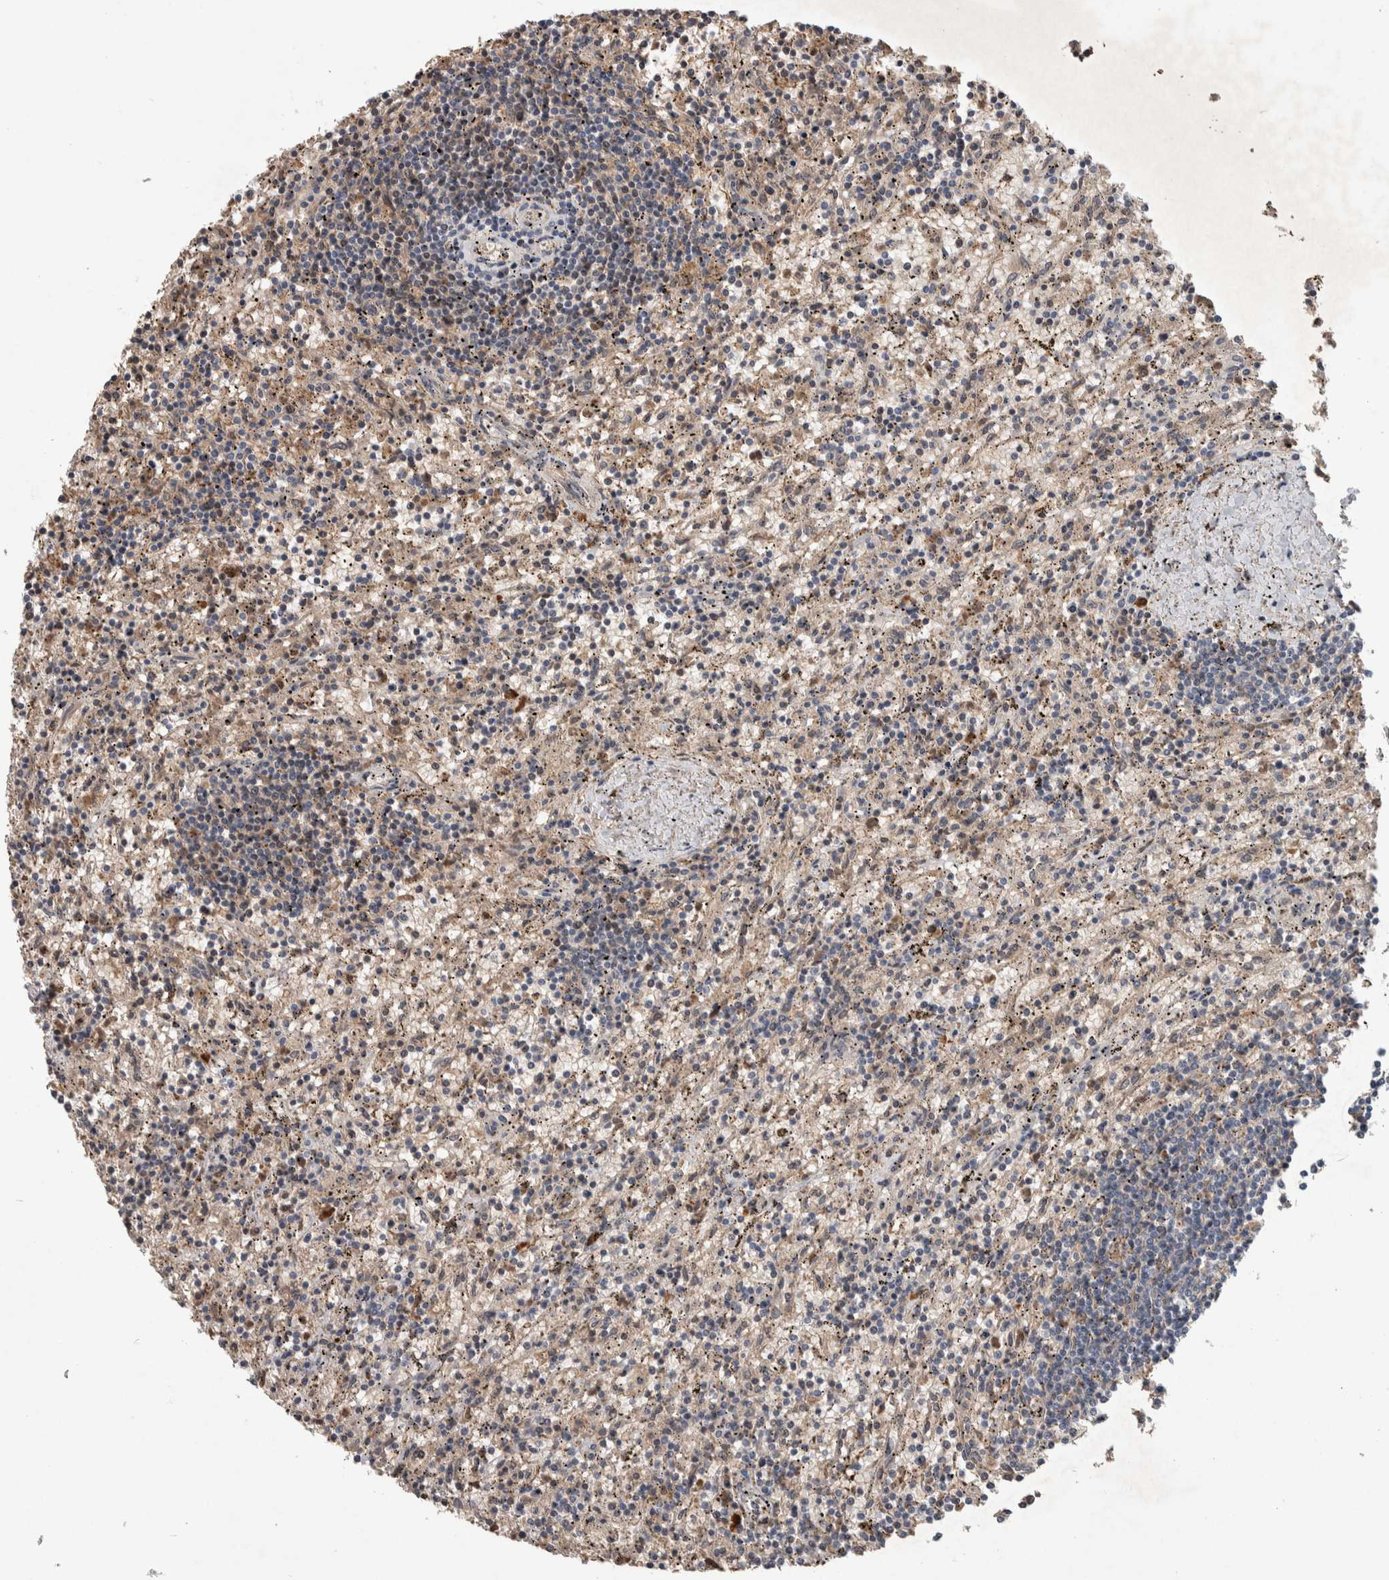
{"staining": {"intensity": "negative", "quantity": "none", "location": "none"}, "tissue": "lymphoma", "cell_type": "Tumor cells", "image_type": "cancer", "snomed": [{"axis": "morphology", "description": "Malignant lymphoma, non-Hodgkin's type, Low grade"}, {"axis": "topography", "description": "Spleen"}], "caption": "This is an IHC image of lymphoma. There is no expression in tumor cells.", "gene": "CHRM3", "patient": {"sex": "male", "age": 76}}